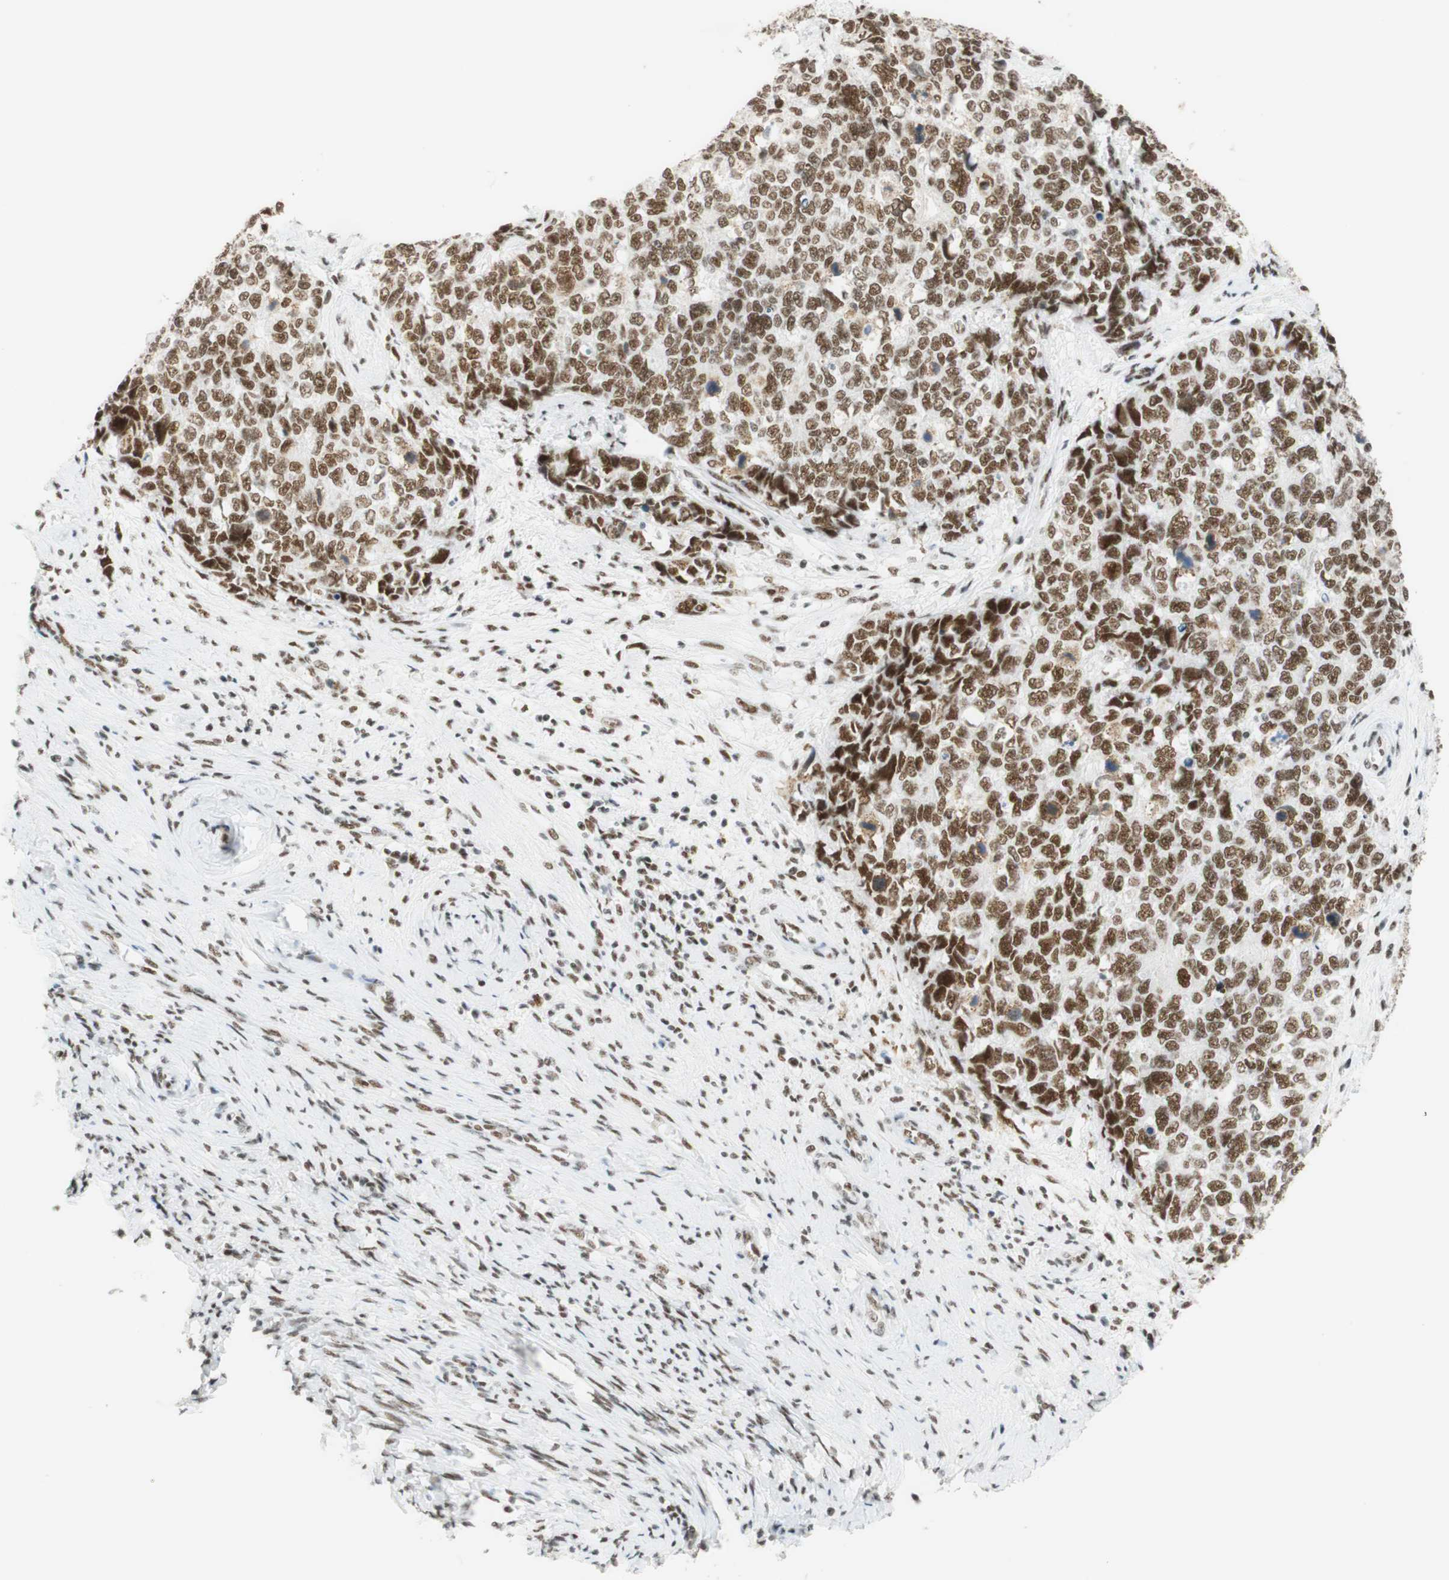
{"staining": {"intensity": "moderate", "quantity": ">75%", "location": "nuclear"}, "tissue": "cervical cancer", "cell_type": "Tumor cells", "image_type": "cancer", "snomed": [{"axis": "morphology", "description": "Squamous cell carcinoma, NOS"}, {"axis": "topography", "description": "Cervix"}], "caption": "About >75% of tumor cells in human cervical cancer (squamous cell carcinoma) reveal moderate nuclear protein expression as visualized by brown immunohistochemical staining.", "gene": "RNF20", "patient": {"sex": "female", "age": 63}}